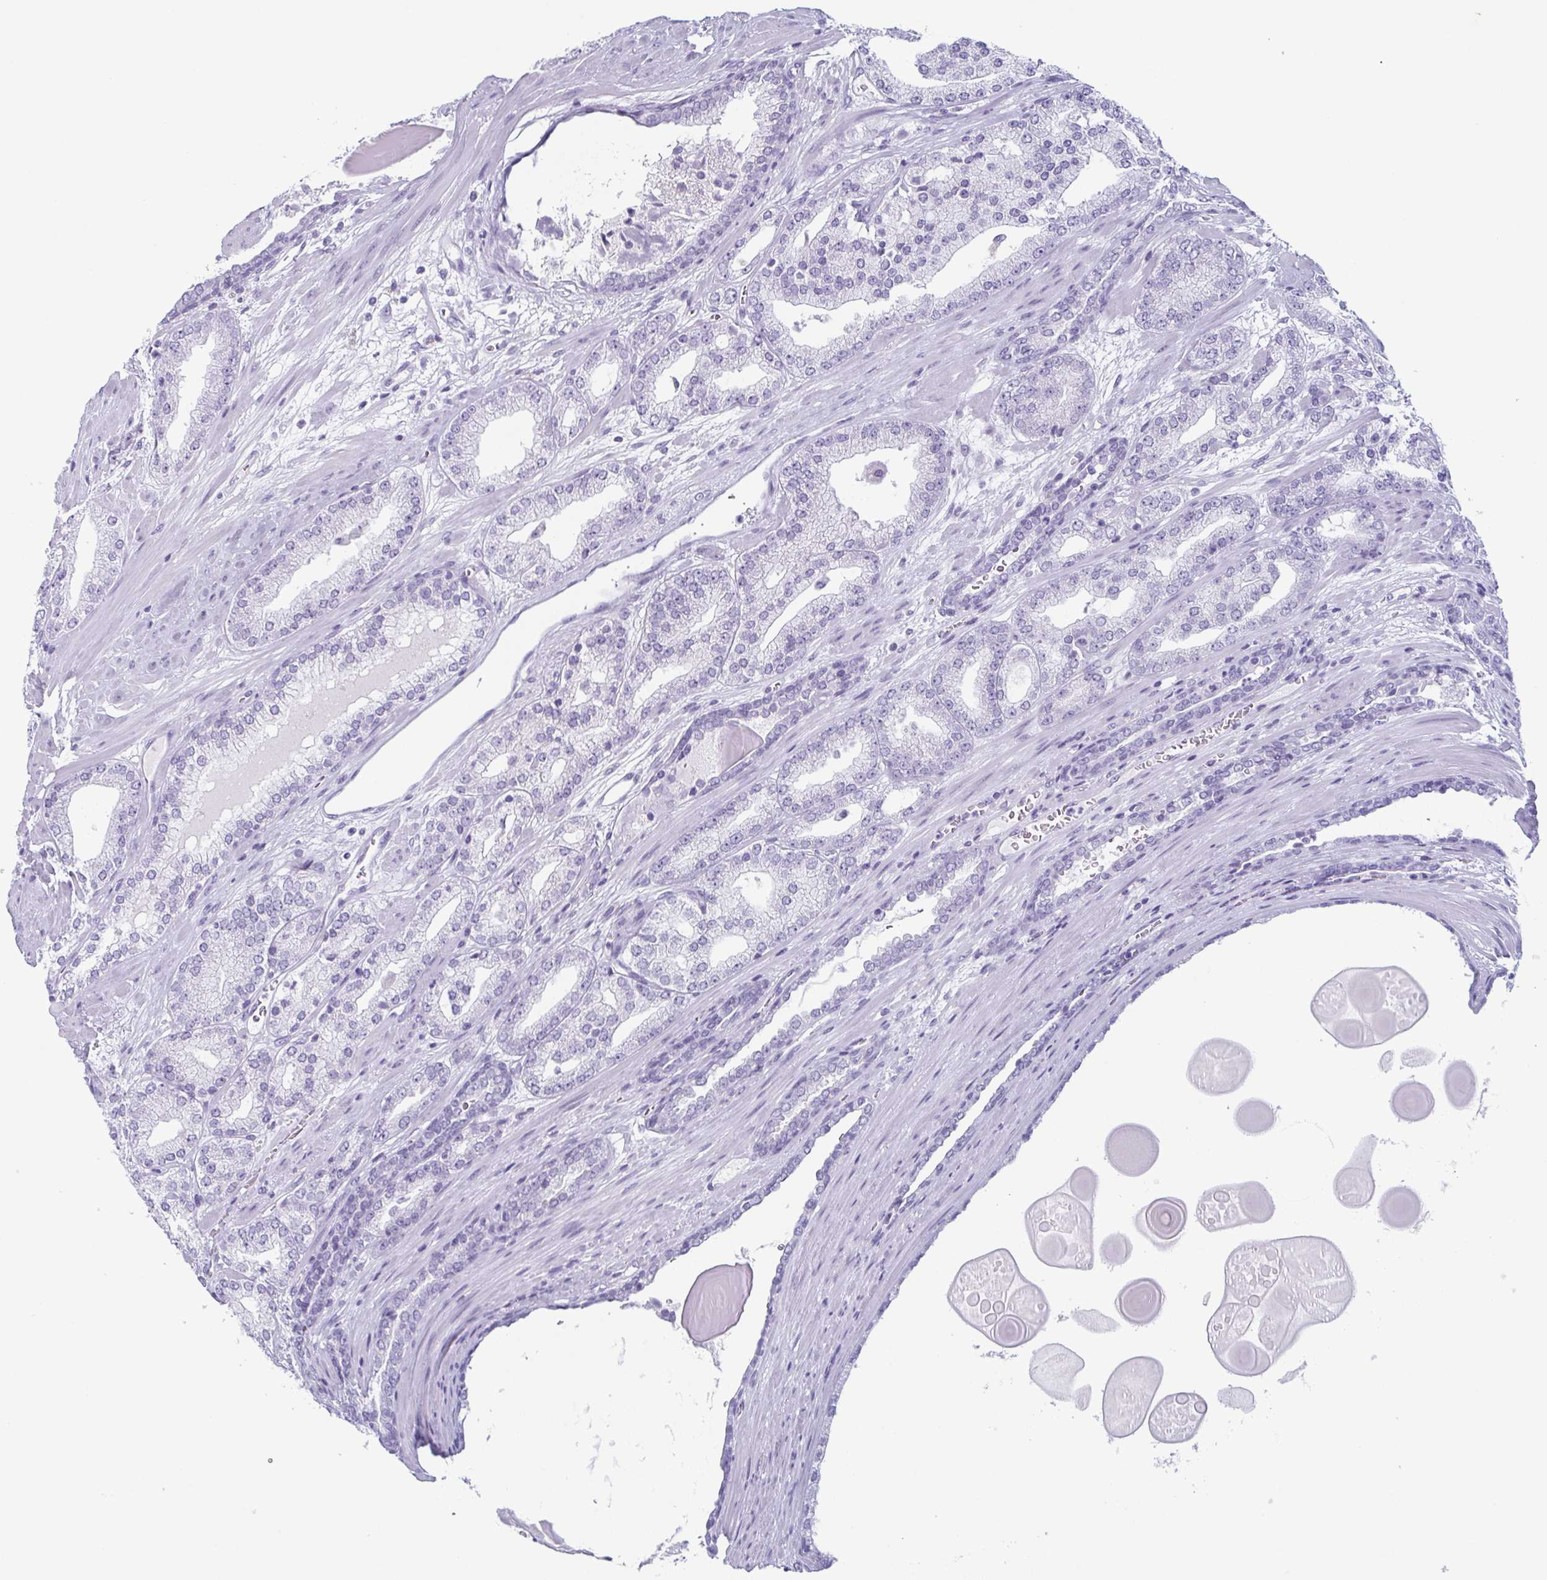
{"staining": {"intensity": "negative", "quantity": "none", "location": "none"}, "tissue": "prostate cancer", "cell_type": "Tumor cells", "image_type": "cancer", "snomed": [{"axis": "morphology", "description": "Adenocarcinoma, High grade"}, {"axis": "topography", "description": "Prostate"}], "caption": "Prostate cancer was stained to show a protein in brown. There is no significant expression in tumor cells.", "gene": "ENKUR", "patient": {"sex": "male", "age": 64}}